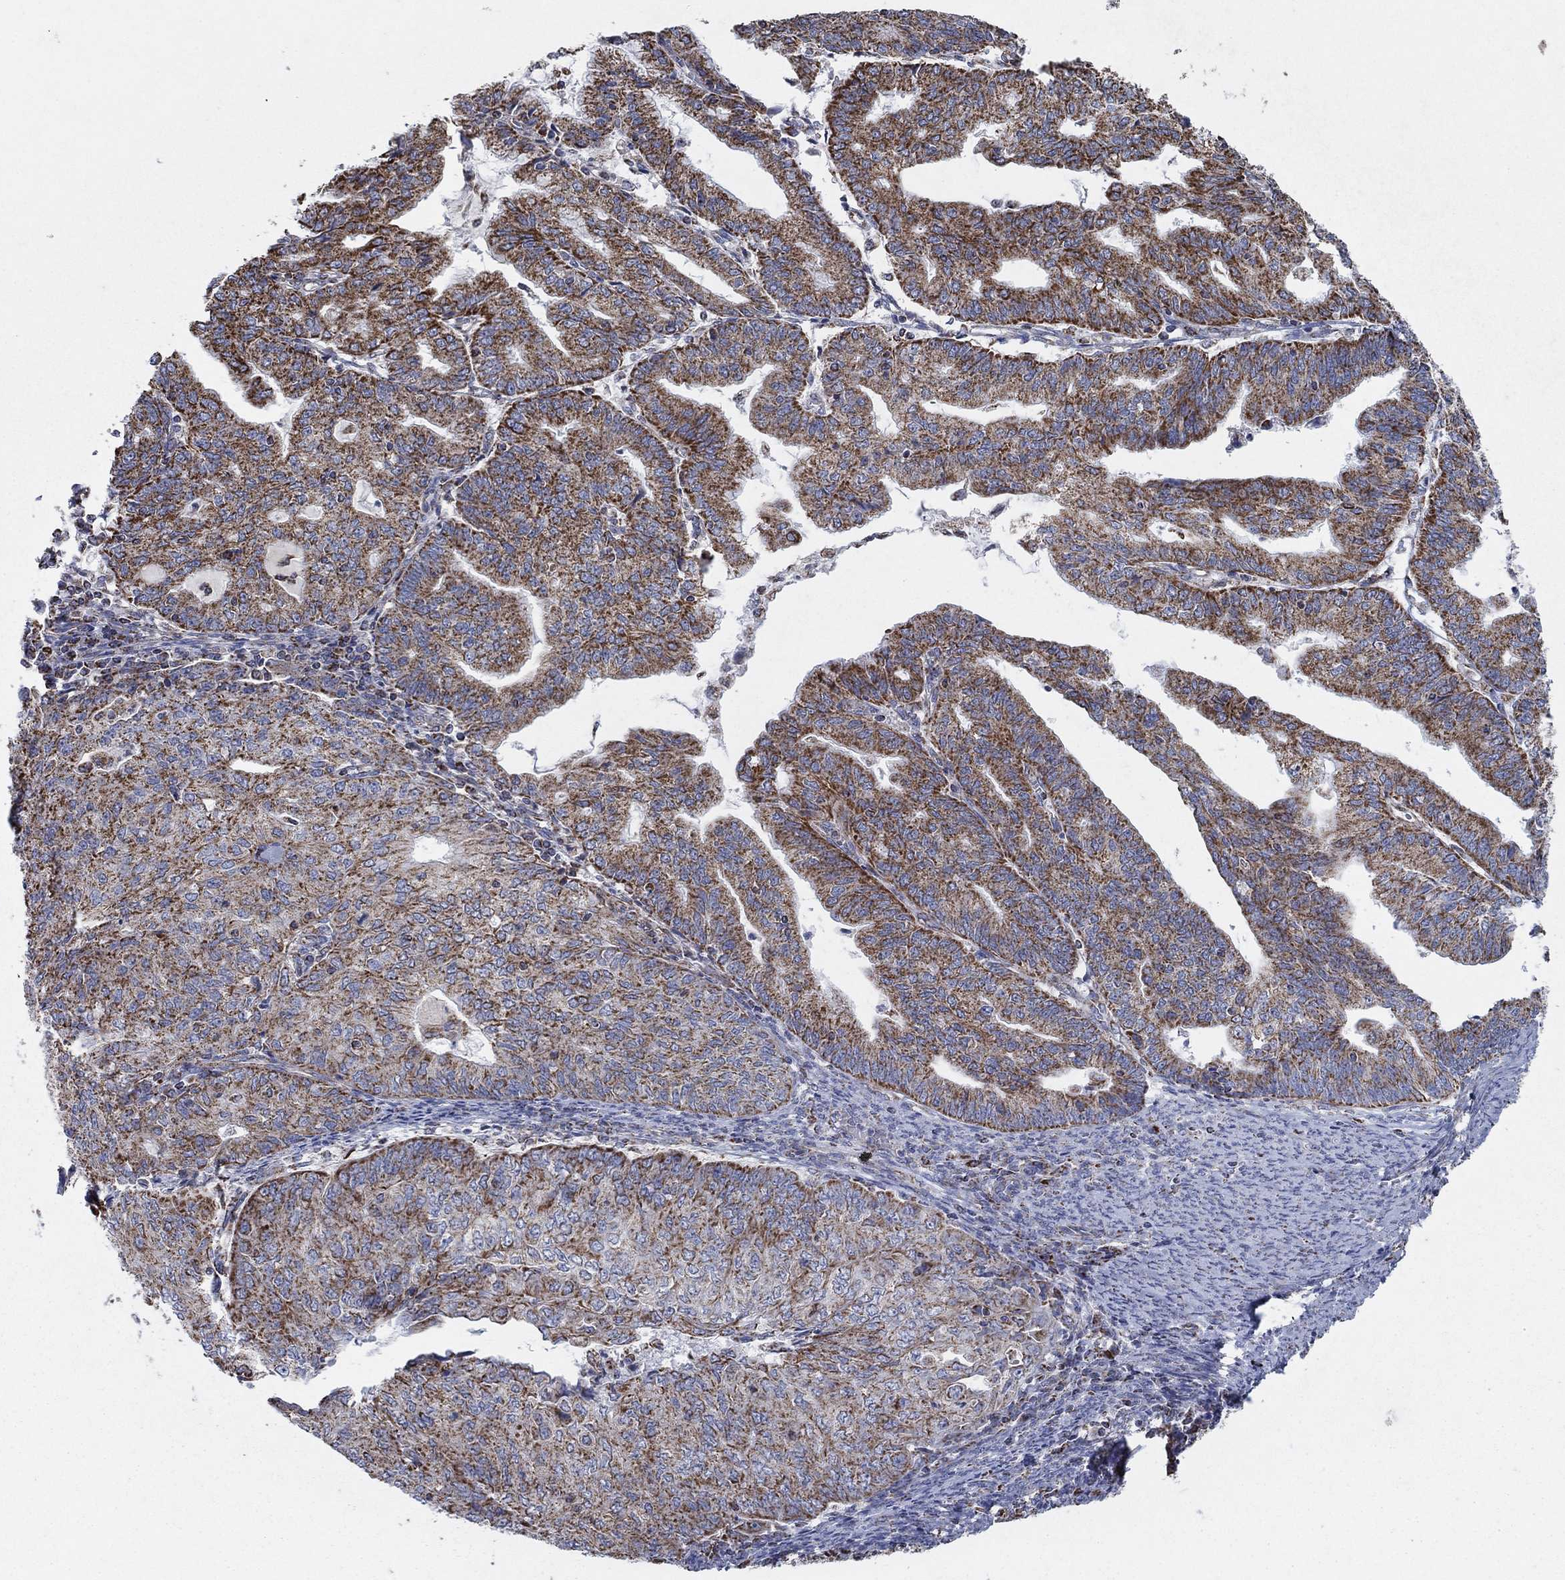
{"staining": {"intensity": "strong", "quantity": "25%-75%", "location": "cytoplasmic/membranous"}, "tissue": "endometrial cancer", "cell_type": "Tumor cells", "image_type": "cancer", "snomed": [{"axis": "morphology", "description": "Adenocarcinoma, NOS"}, {"axis": "topography", "description": "Endometrium"}], "caption": "Immunohistochemistry (DAB (3,3'-diaminobenzidine)) staining of human adenocarcinoma (endometrial) shows strong cytoplasmic/membranous protein staining in about 25%-75% of tumor cells. The protein is shown in brown color, while the nuclei are stained blue.", "gene": "C9orf85", "patient": {"sex": "female", "age": 82}}